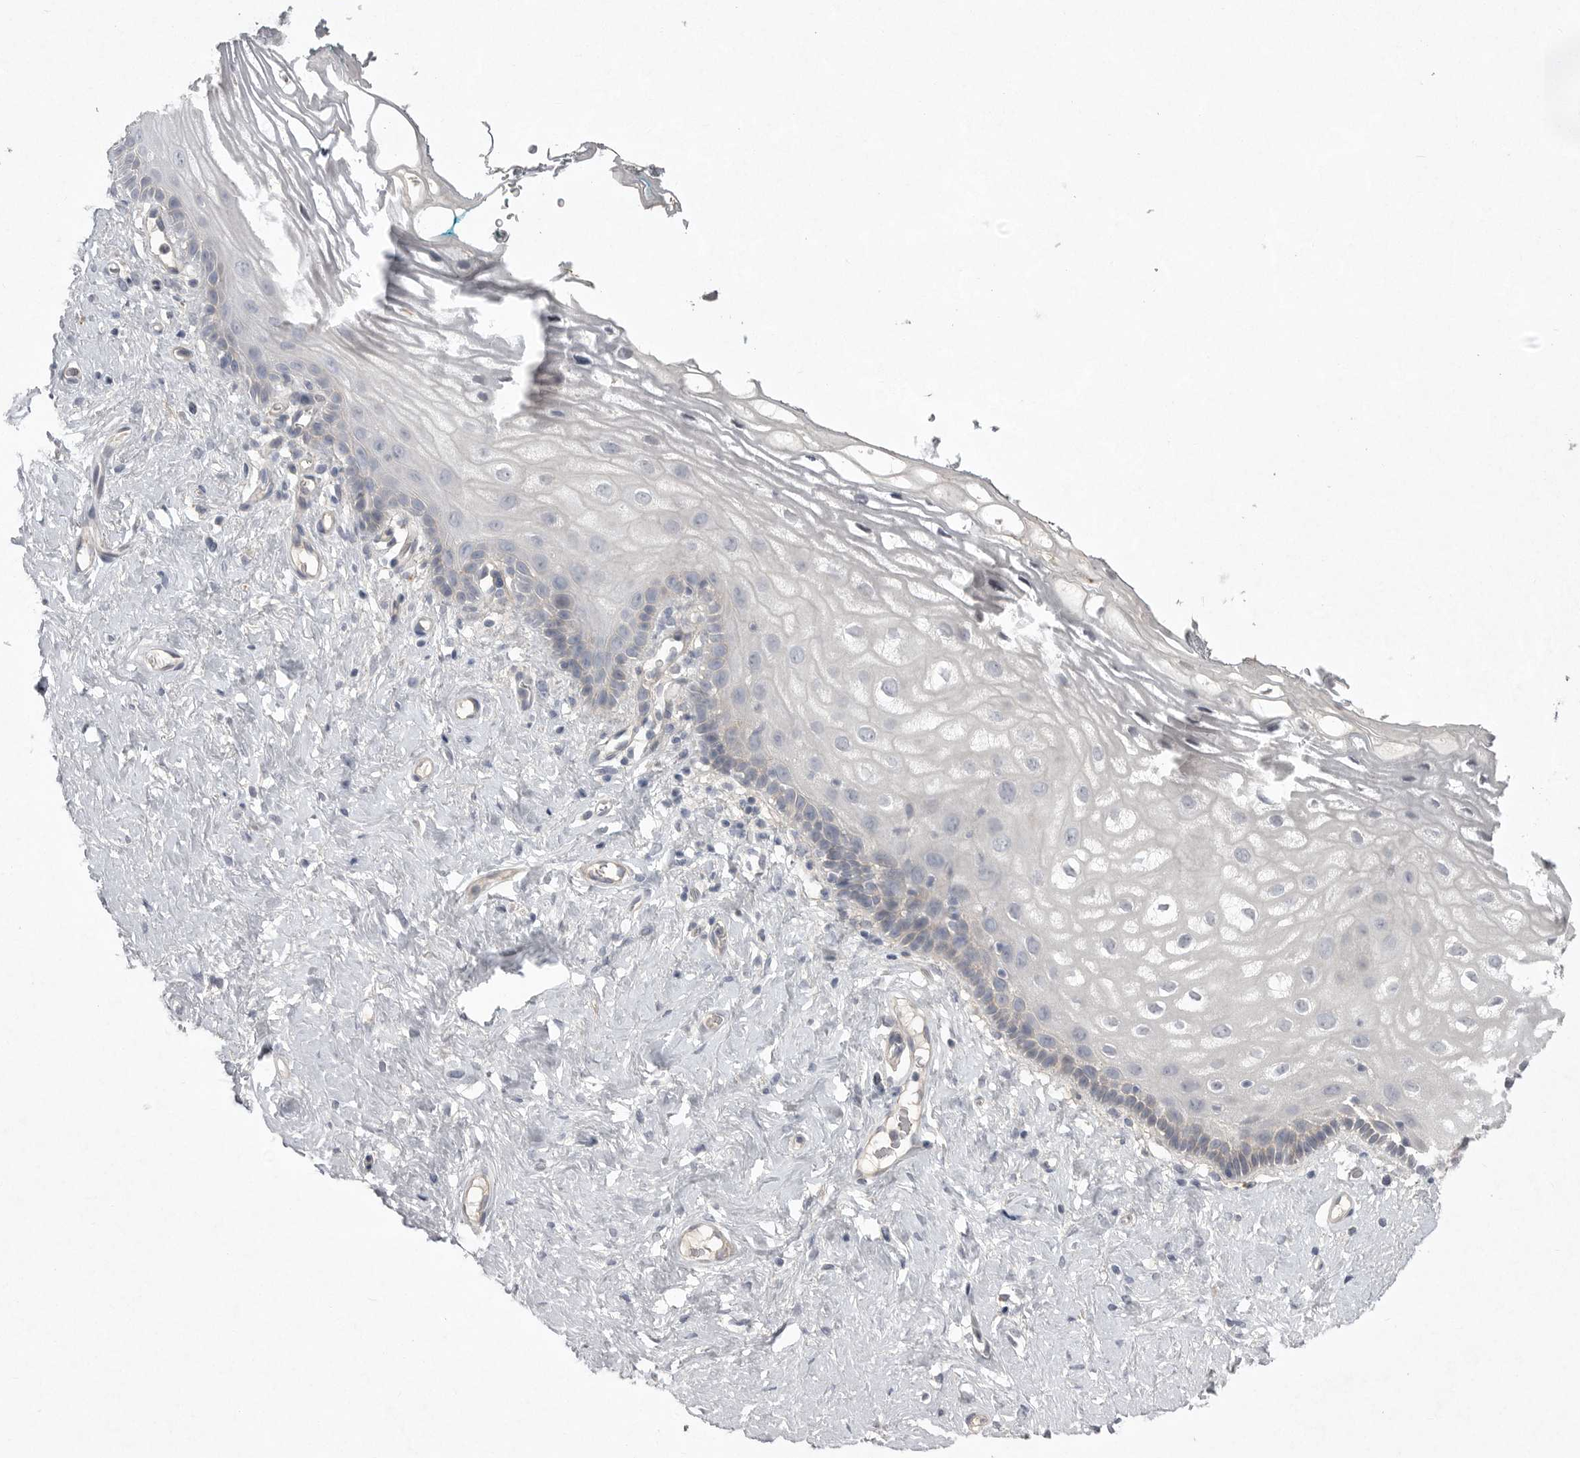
{"staining": {"intensity": "negative", "quantity": "none", "location": "none"}, "tissue": "vagina", "cell_type": "Squamous epithelial cells", "image_type": "normal", "snomed": [{"axis": "morphology", "description": "Normal tissue, NOS"}, {"axis": "morphology", "description": "Adenocarcinoma, NOS"}, {"axis": "topography", "description": "Rectum"}, {"axis": "topography", "description": "Vagina"}], "caption": "Immunohistochemistry (IHC) micrograph of unremarkable vagina: human vagina stained with DAB reveals no significant protein positivity in squamous epithelial cells.", "gene": "VANGL2", "patient": {"sex": "female", "age": 71}}